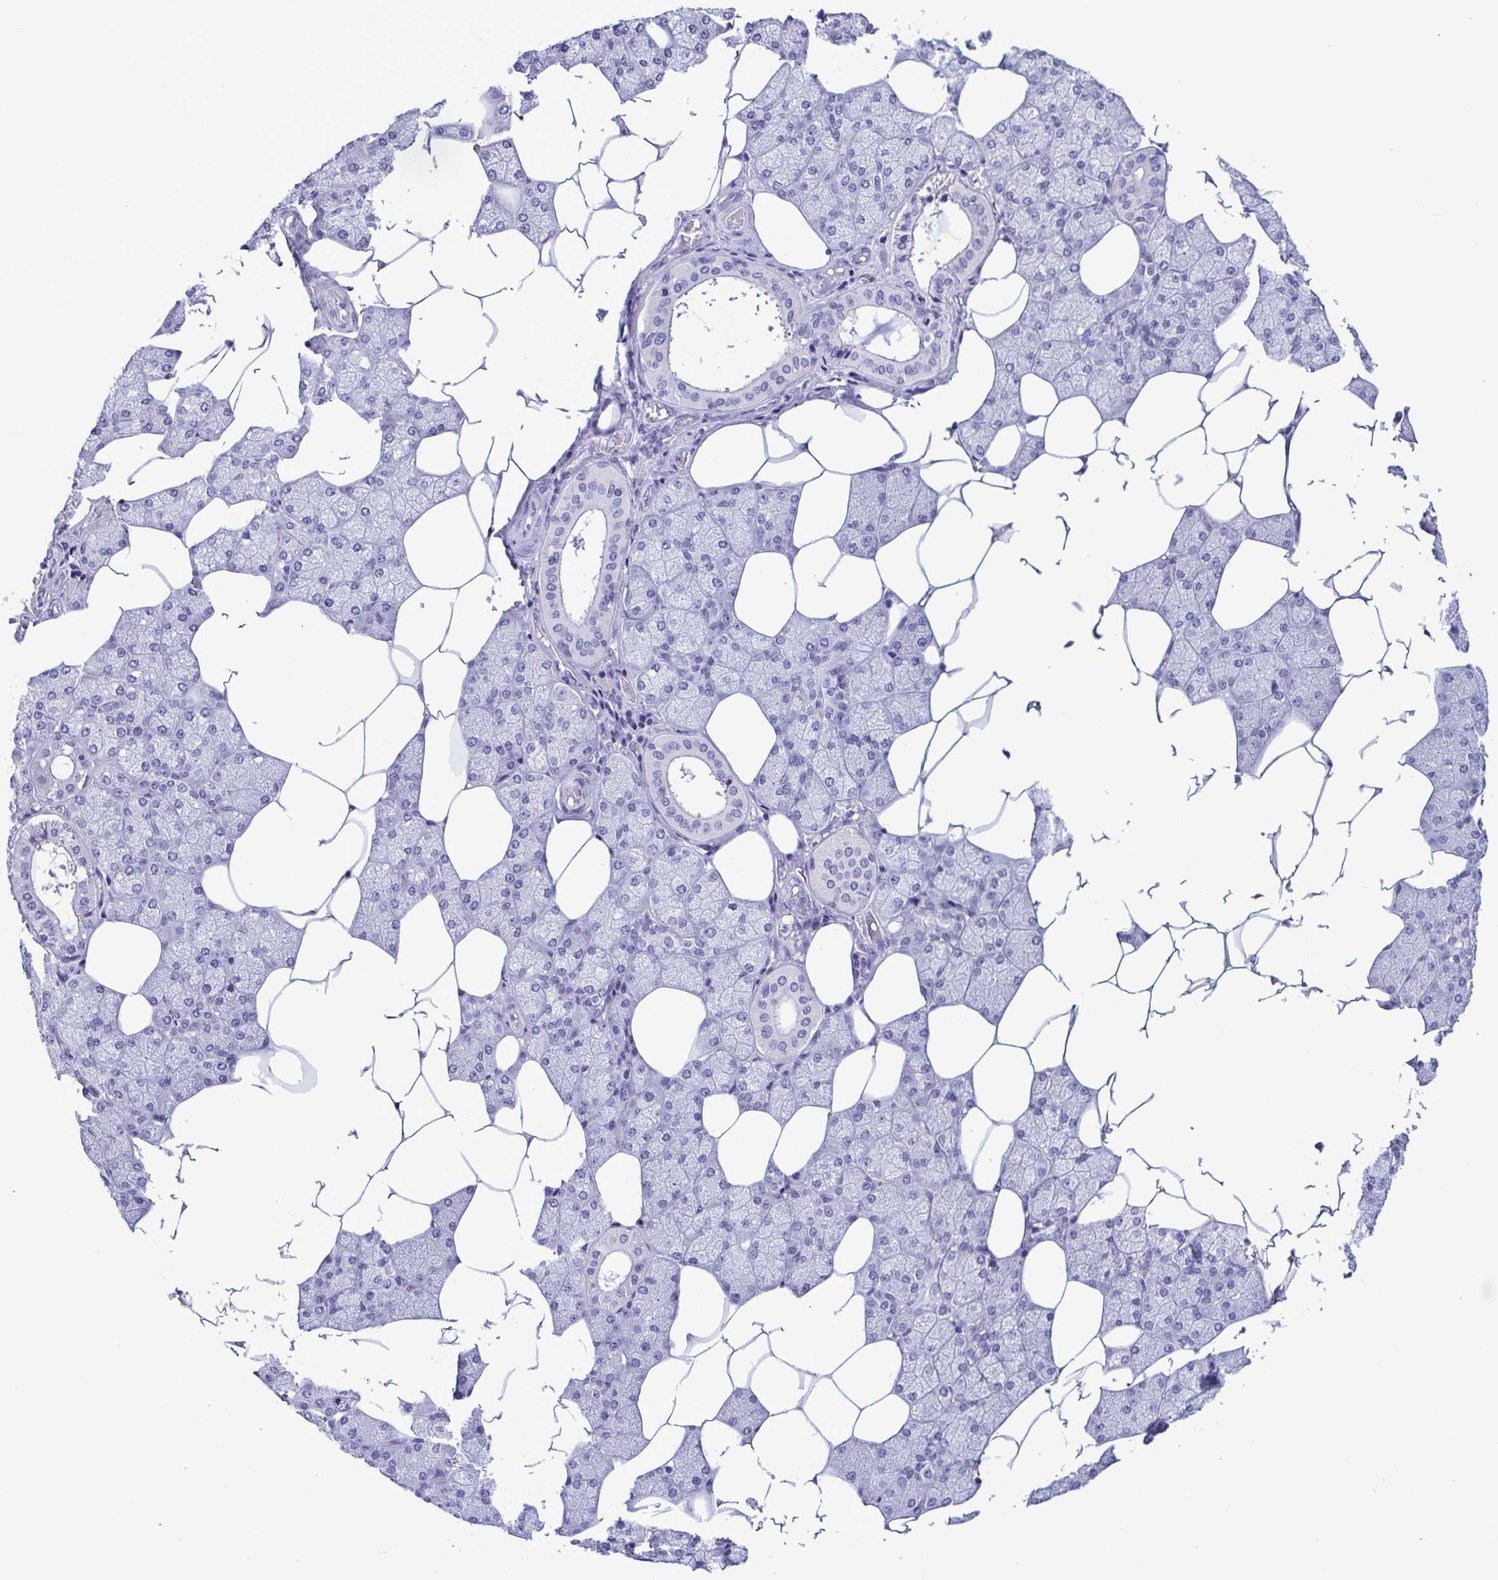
{"staining": {"intensity": "negative", "quantity": "none", "location": "none"}, "tissue": "salivary gland", "cell_type": "Glandular cells", "image_type": "normal", "snomed": [{"axis": "morphology", "description": "Normal tissue, NOS"}, {"axis": "topography", "description": "Salivary gland"}], "caption": "An immunohistochemistry (IHC) histopathology image of benign salivary gland is shown. There is no staining in glandular cells of salivary gland.", "gene": "INAFM1", "patient": {"sex": "female", "age": 43}}